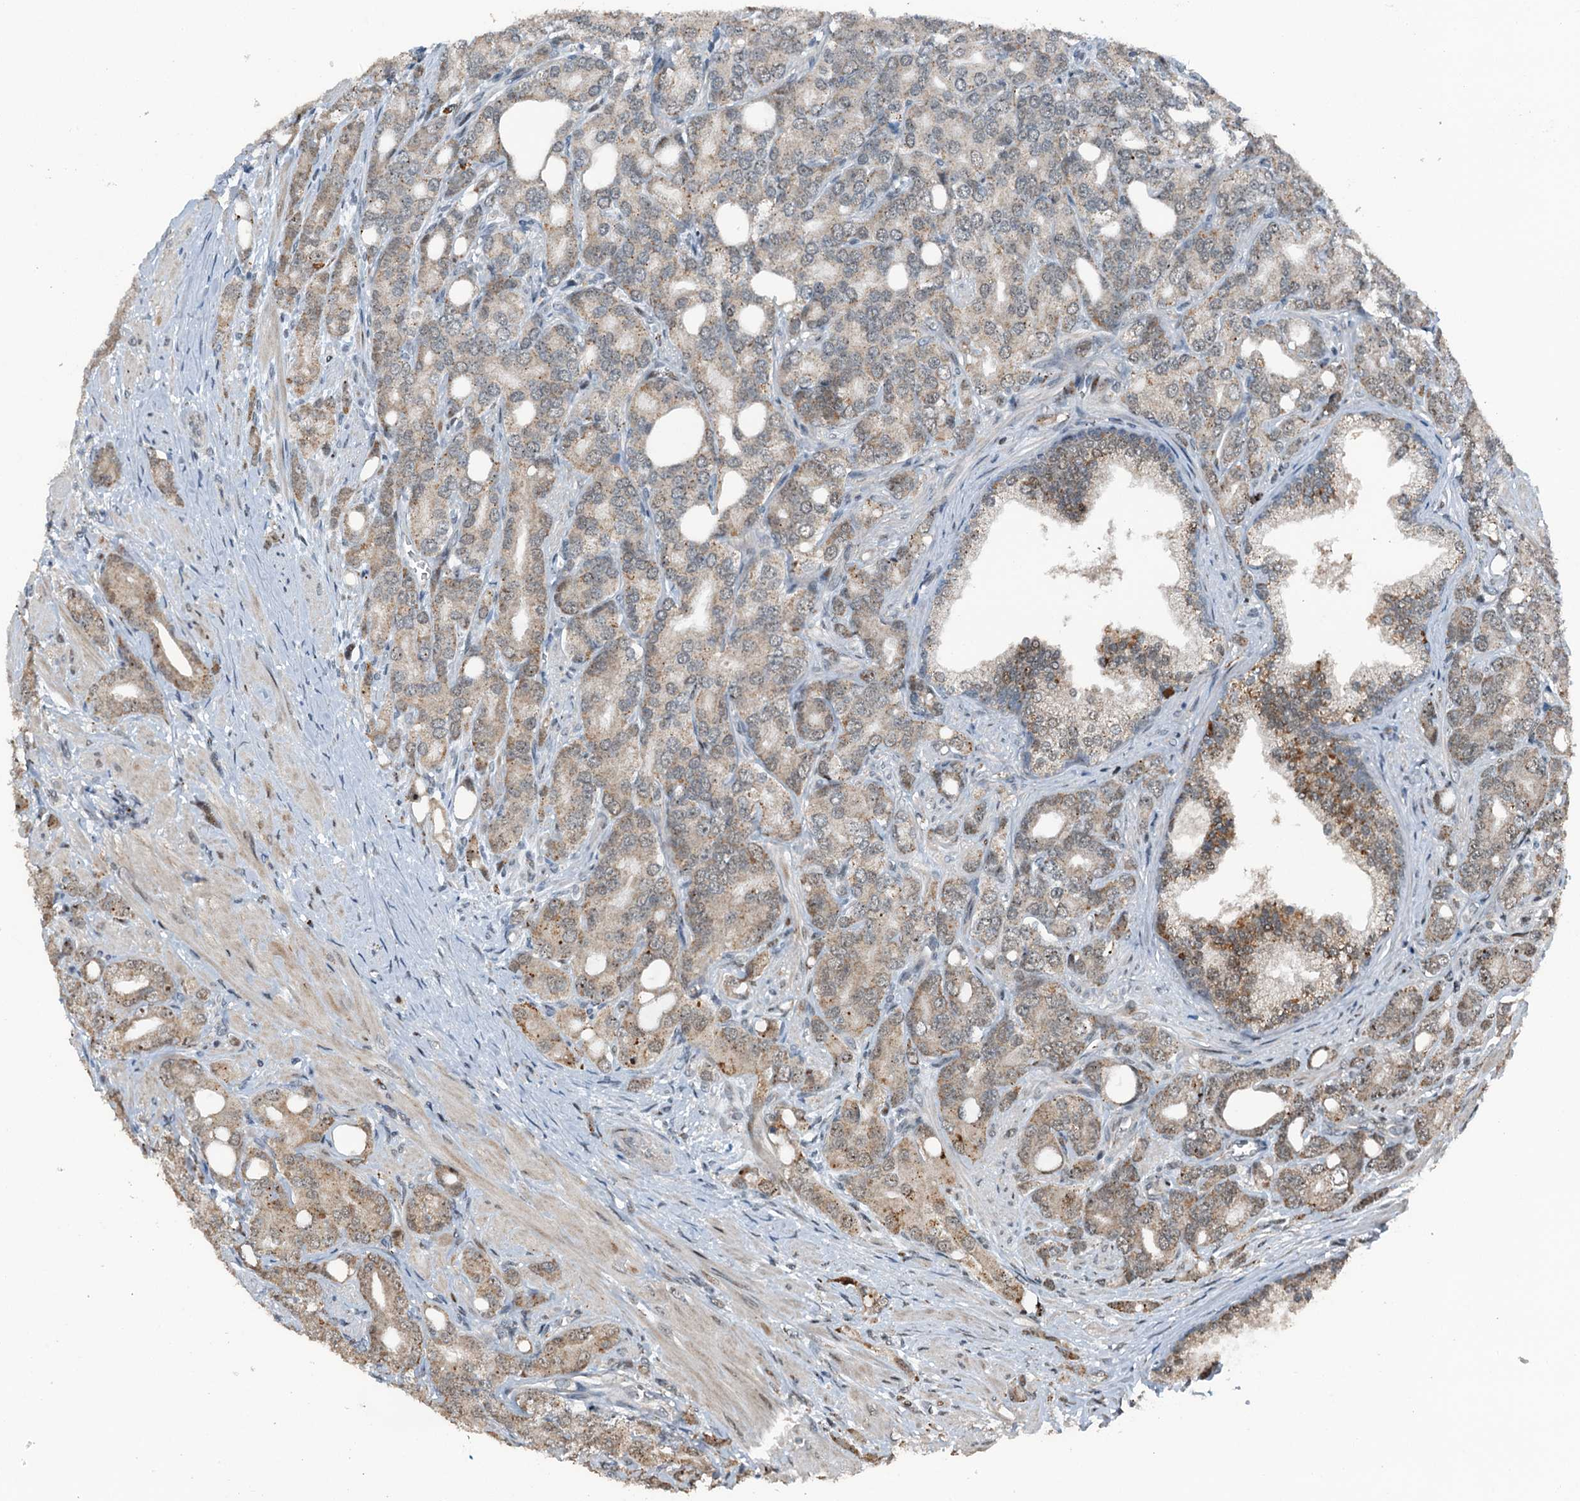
{"staining": {"intensity": "weak", "quantity": ">75%", "location": "cytoplasmic/membranous"}, "tissue": "prostate cancer", "cell_type": "Tumor cells", "image_type": "cancer", "snomed": [{"axis": "morphology", "description": "Adenocarcinoma, High grade"}, {"axis": "topography", "description": "Prostate"}], "caption": "Protein staining demonstrates weak cytoplasmic/membranous expression in approximately >75% of tumor cells in high-grade adenocarcinoma (prostate).", "gene": "BMERB1", "patient": {"sex": "male", "age": 62}}